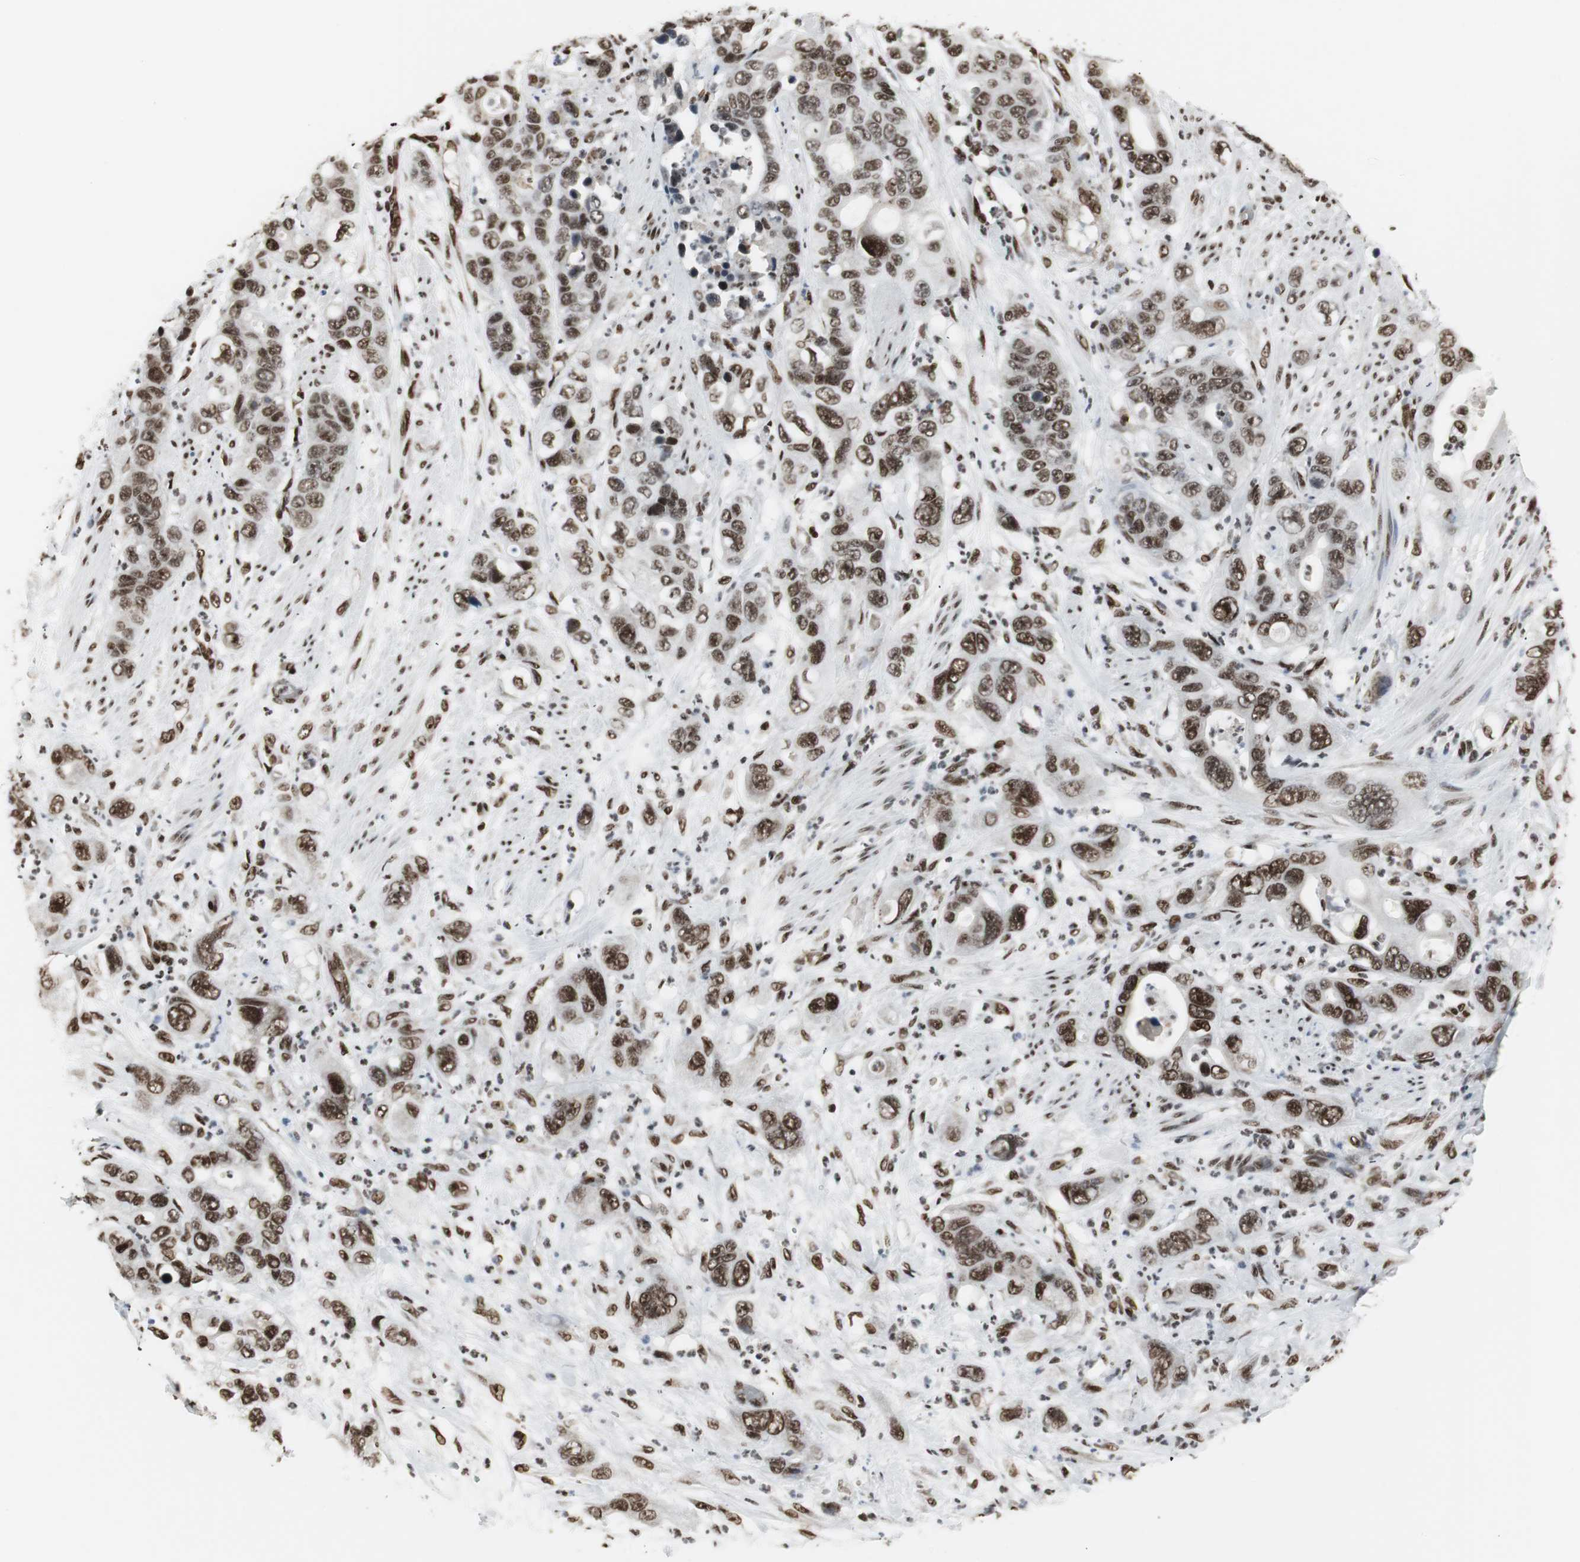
{"staining": {"intensity": "strong", "quantity": ">75%", "location": "nuclear"}, "tissue": "pancreatic cancer", "cell_type": "Tumor cells", "image_type": "cancer", "snomed": [{"axis": "morphology", "description": "Adenocarcinoma, NOS"}, {"axis": "topography", "description": "Pancreas"}], "caption": "About >75% of tumor cells in pancreatic adenocarcinoma reveal strong nuclear protein expression as visualized by brown immunohistochemical staining.", "gene": "PARN", "patient": {"sex": "female", "age": 71}}